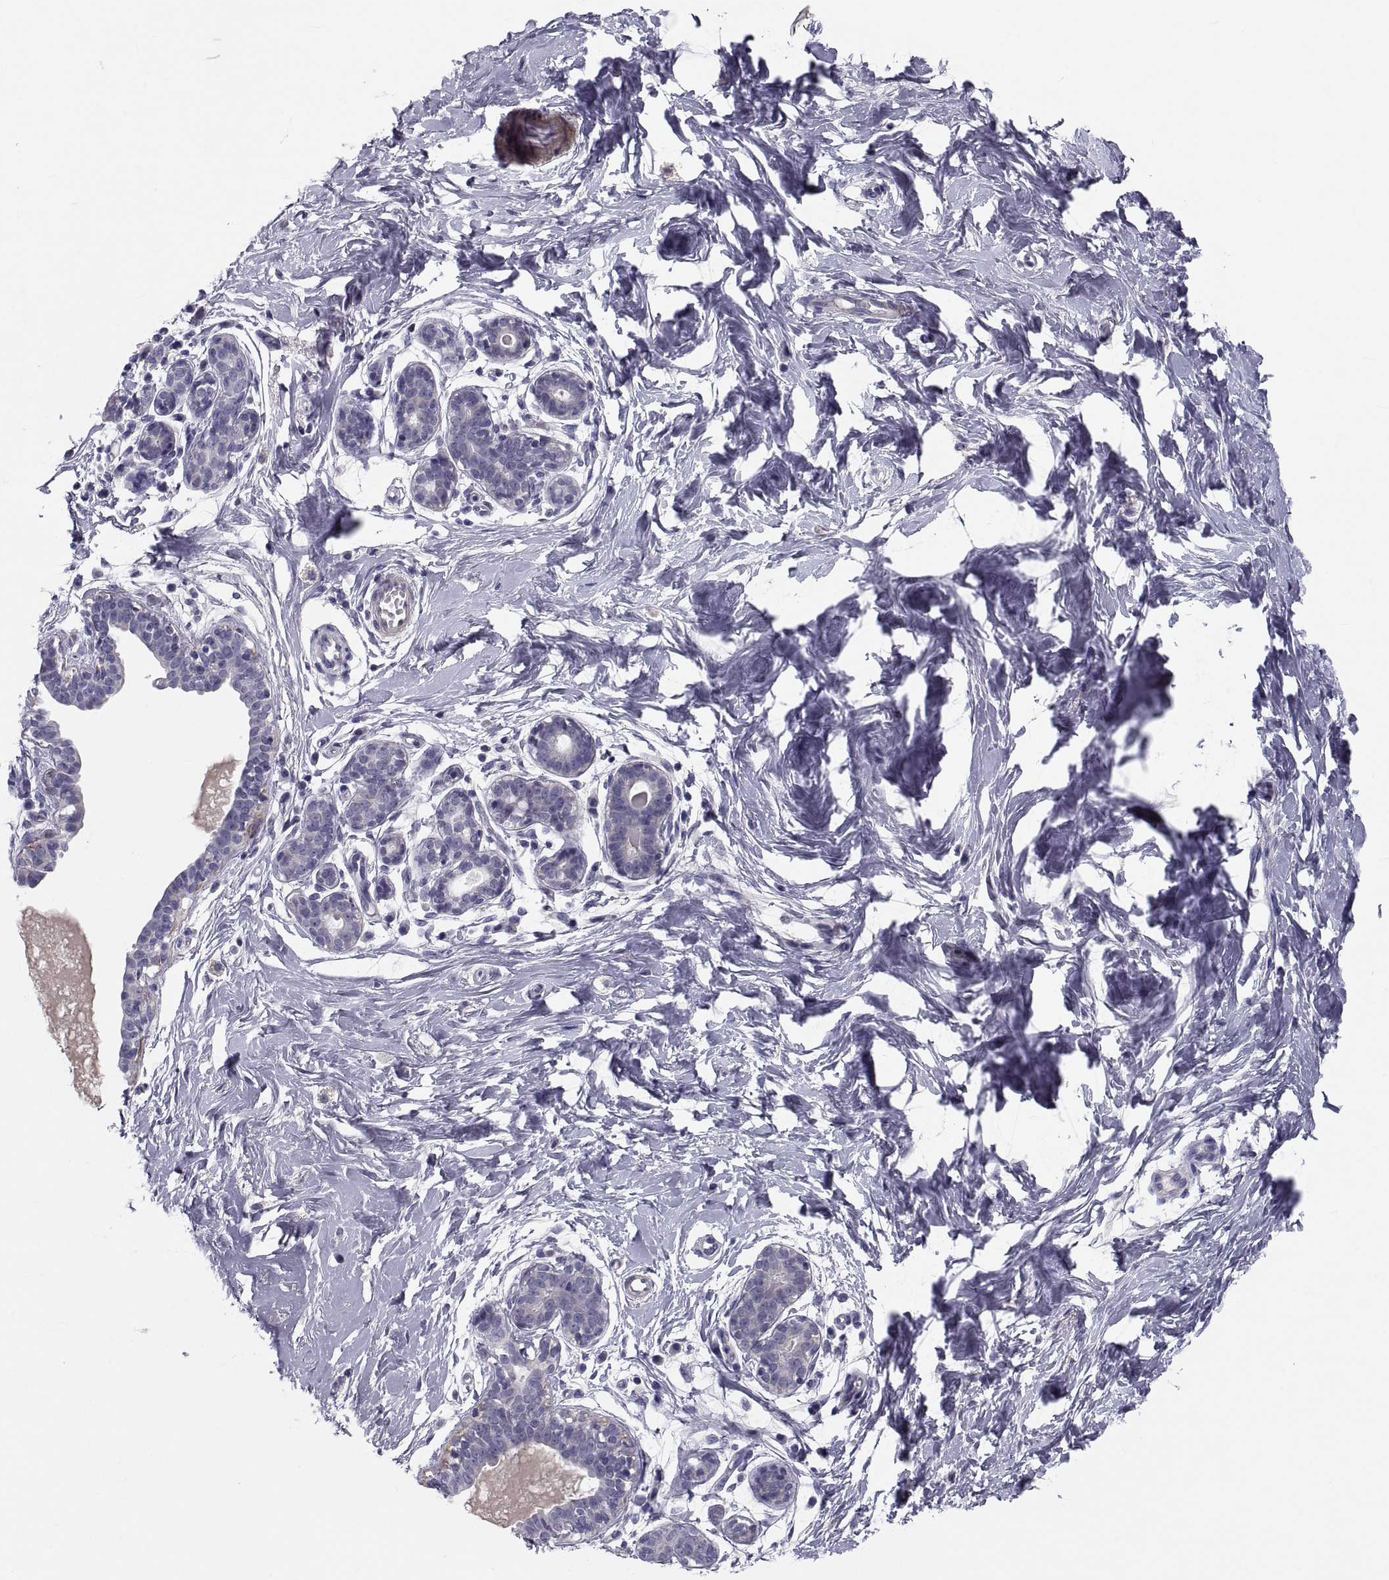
{"staining": {"intensity": "negative", "quantity": "none", "location": "none"}, "tissue": "breast", "cell_type": "Adipocytes", "image_type": "normal", "snomed": [{"axis": "morphology", "description": "Normal tissue, NOS"}, {"axis": "topography", "description": "Breast"}], "caption": "High magnification brightfield microscopy of normal breast stained with DAB (brown) and counterstained with hematoxylin (blue): adipocytes show no significant positivity. (DAB immunohistochemistry, high magnification).", "gene": "PDZRN4", "patient": {"sex": "female", "age": 37}}